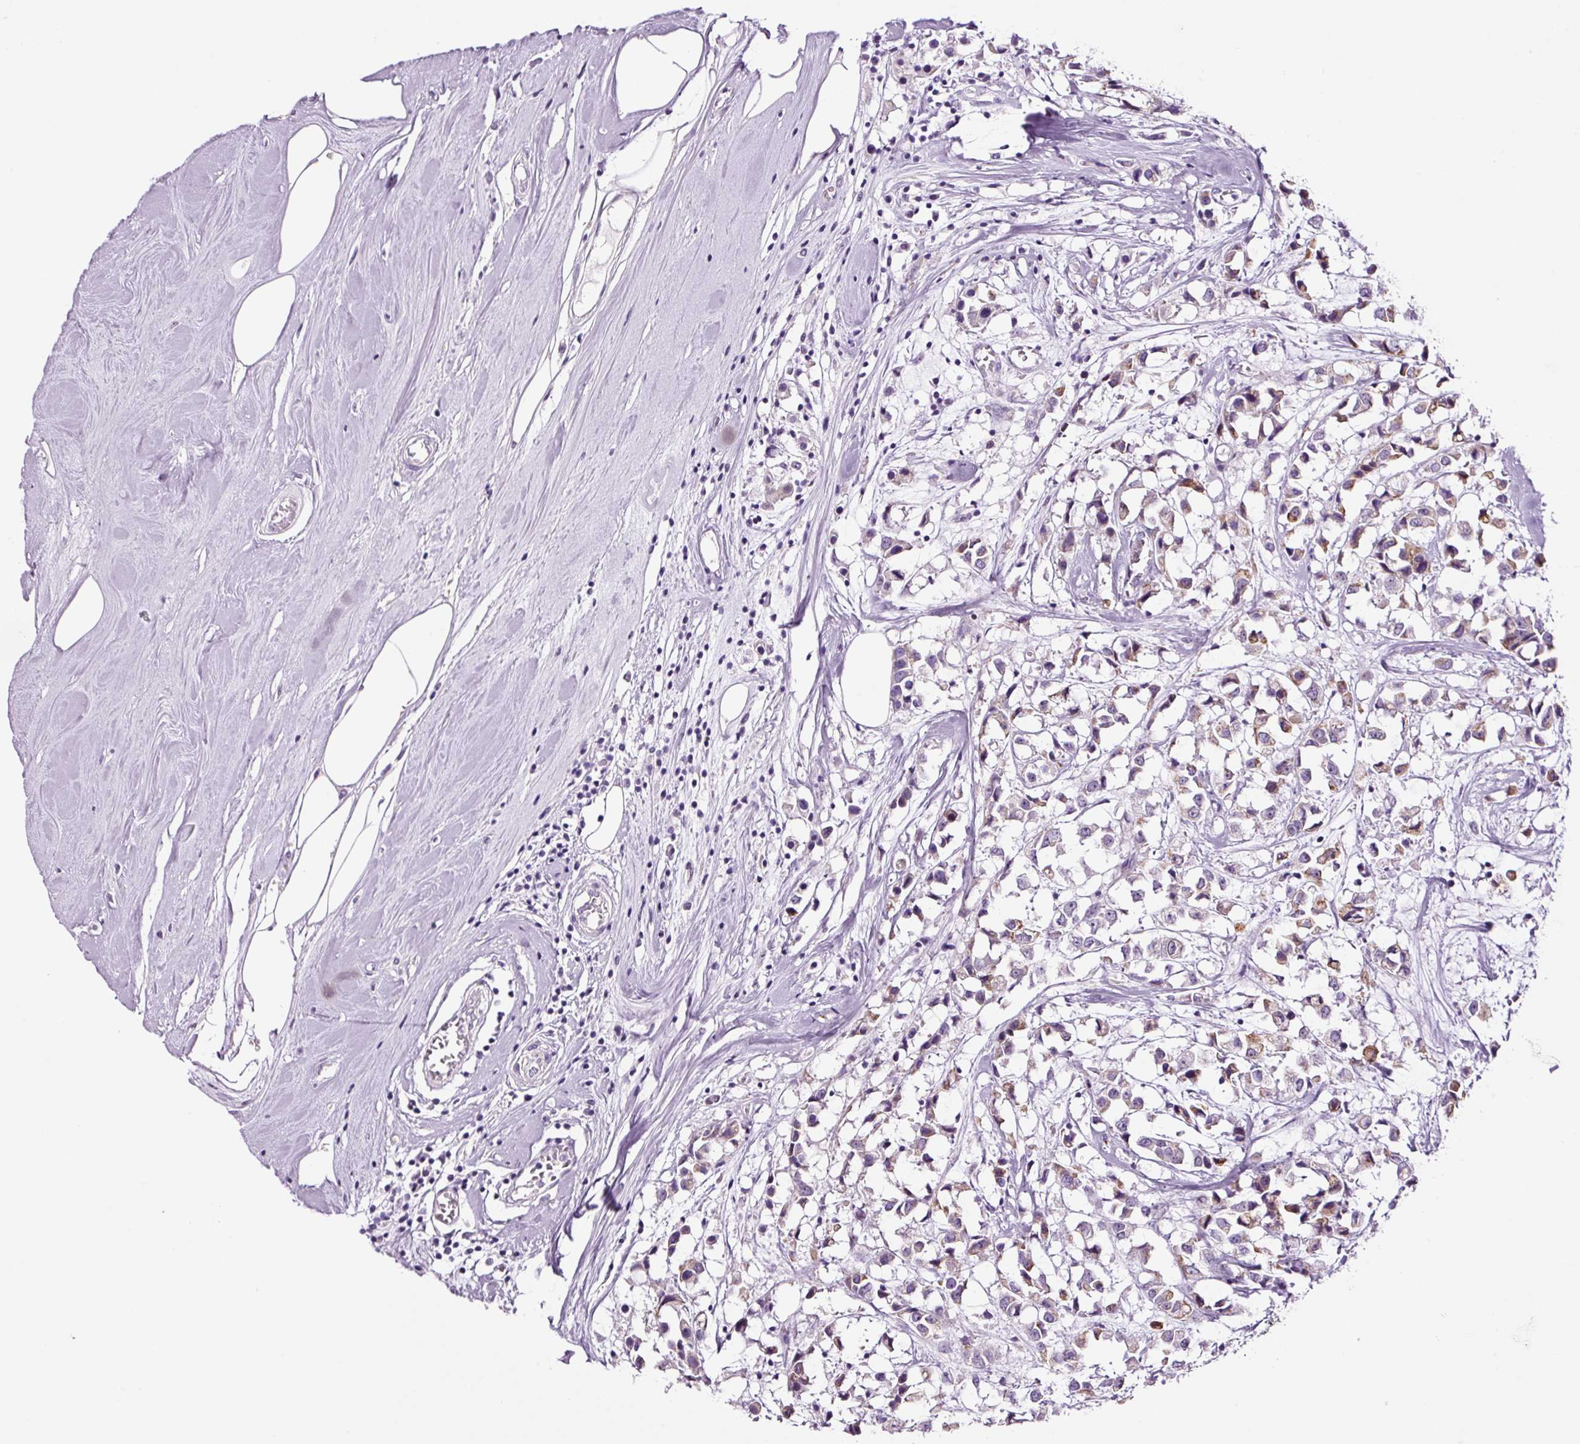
{"staining": {"intensity": "moderate", "quantity": "25%-75%", "location": "cytoplasmic/membranous"}, "tissue": "breast cancer", "cell_type": "Tumor cells", "image_type": "cancer", "snomed": [{"axis": "morphology", "description": "Duct carcinoma"}, {"axis": "topography", "description": "Breast"}], "caption": "There is medium levels of moderate cytoplasmic/membranous expression in tumor cells of breast cancer (infiltrating ductal carcinoma), as demonstrated by immunohistochemical staining (brown color).", "gene": "RTF2", "patient": {"sex": "female", "age": 61}}